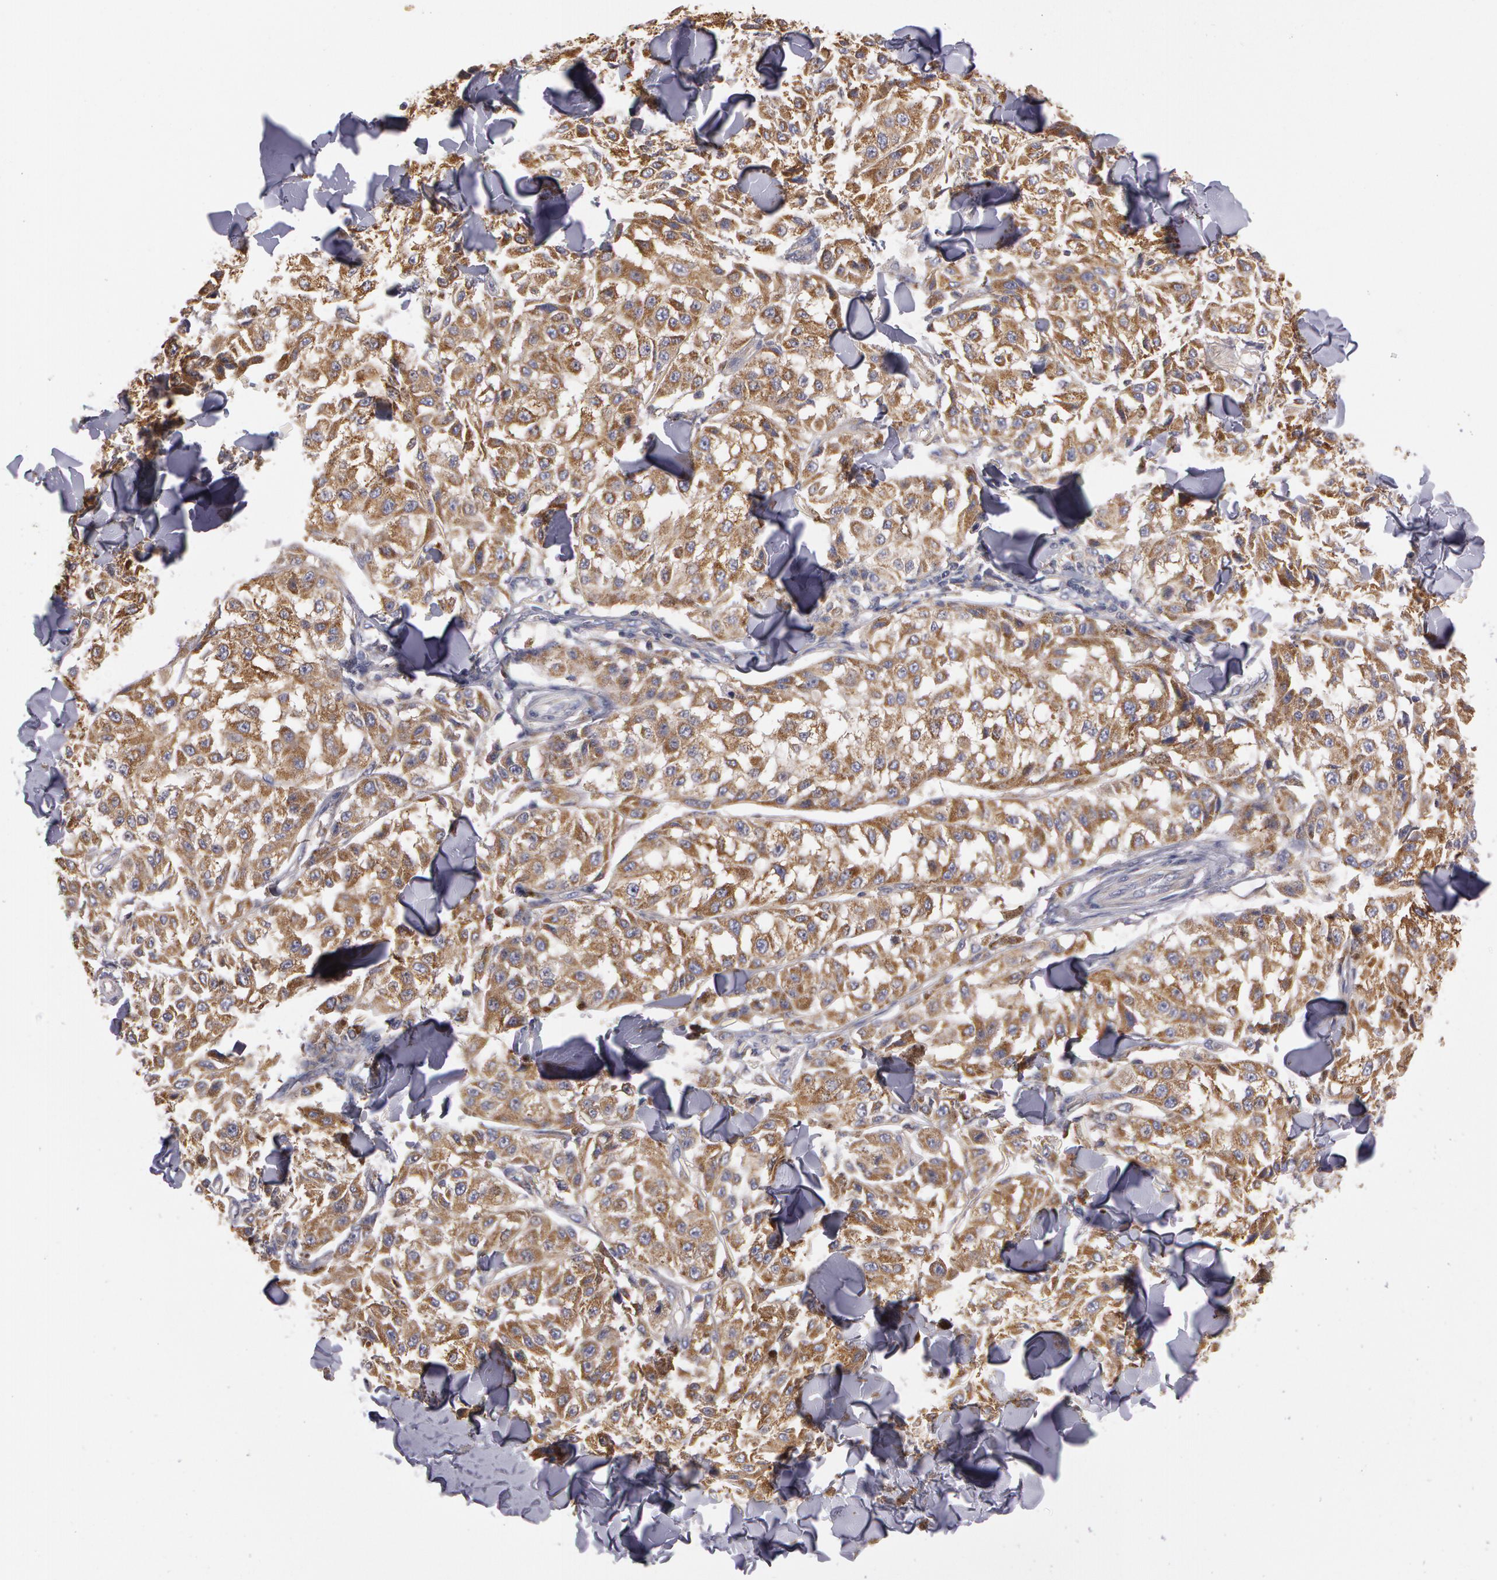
{"staining": {"intensity": "moderate", "quantity": ">75%", "location": "cytoplasmic/membranous"}, "tissue": "melanoma", "cell_type": "Tumor cells", "image_type": "cancer", "snomed": [{"axis": "morphology", "description": "Malignant melanoma, NOS"}, {"axis": "topography", "description": "Skin"}], "caption": "Malignant melanoma stained with DAB IHC shows medium levels of moderate cytoplasmic/membranous staining in approximately >75% of tumor cells.", "gene": "NEK9", "patient": {"sex": "female", "age": 64}}